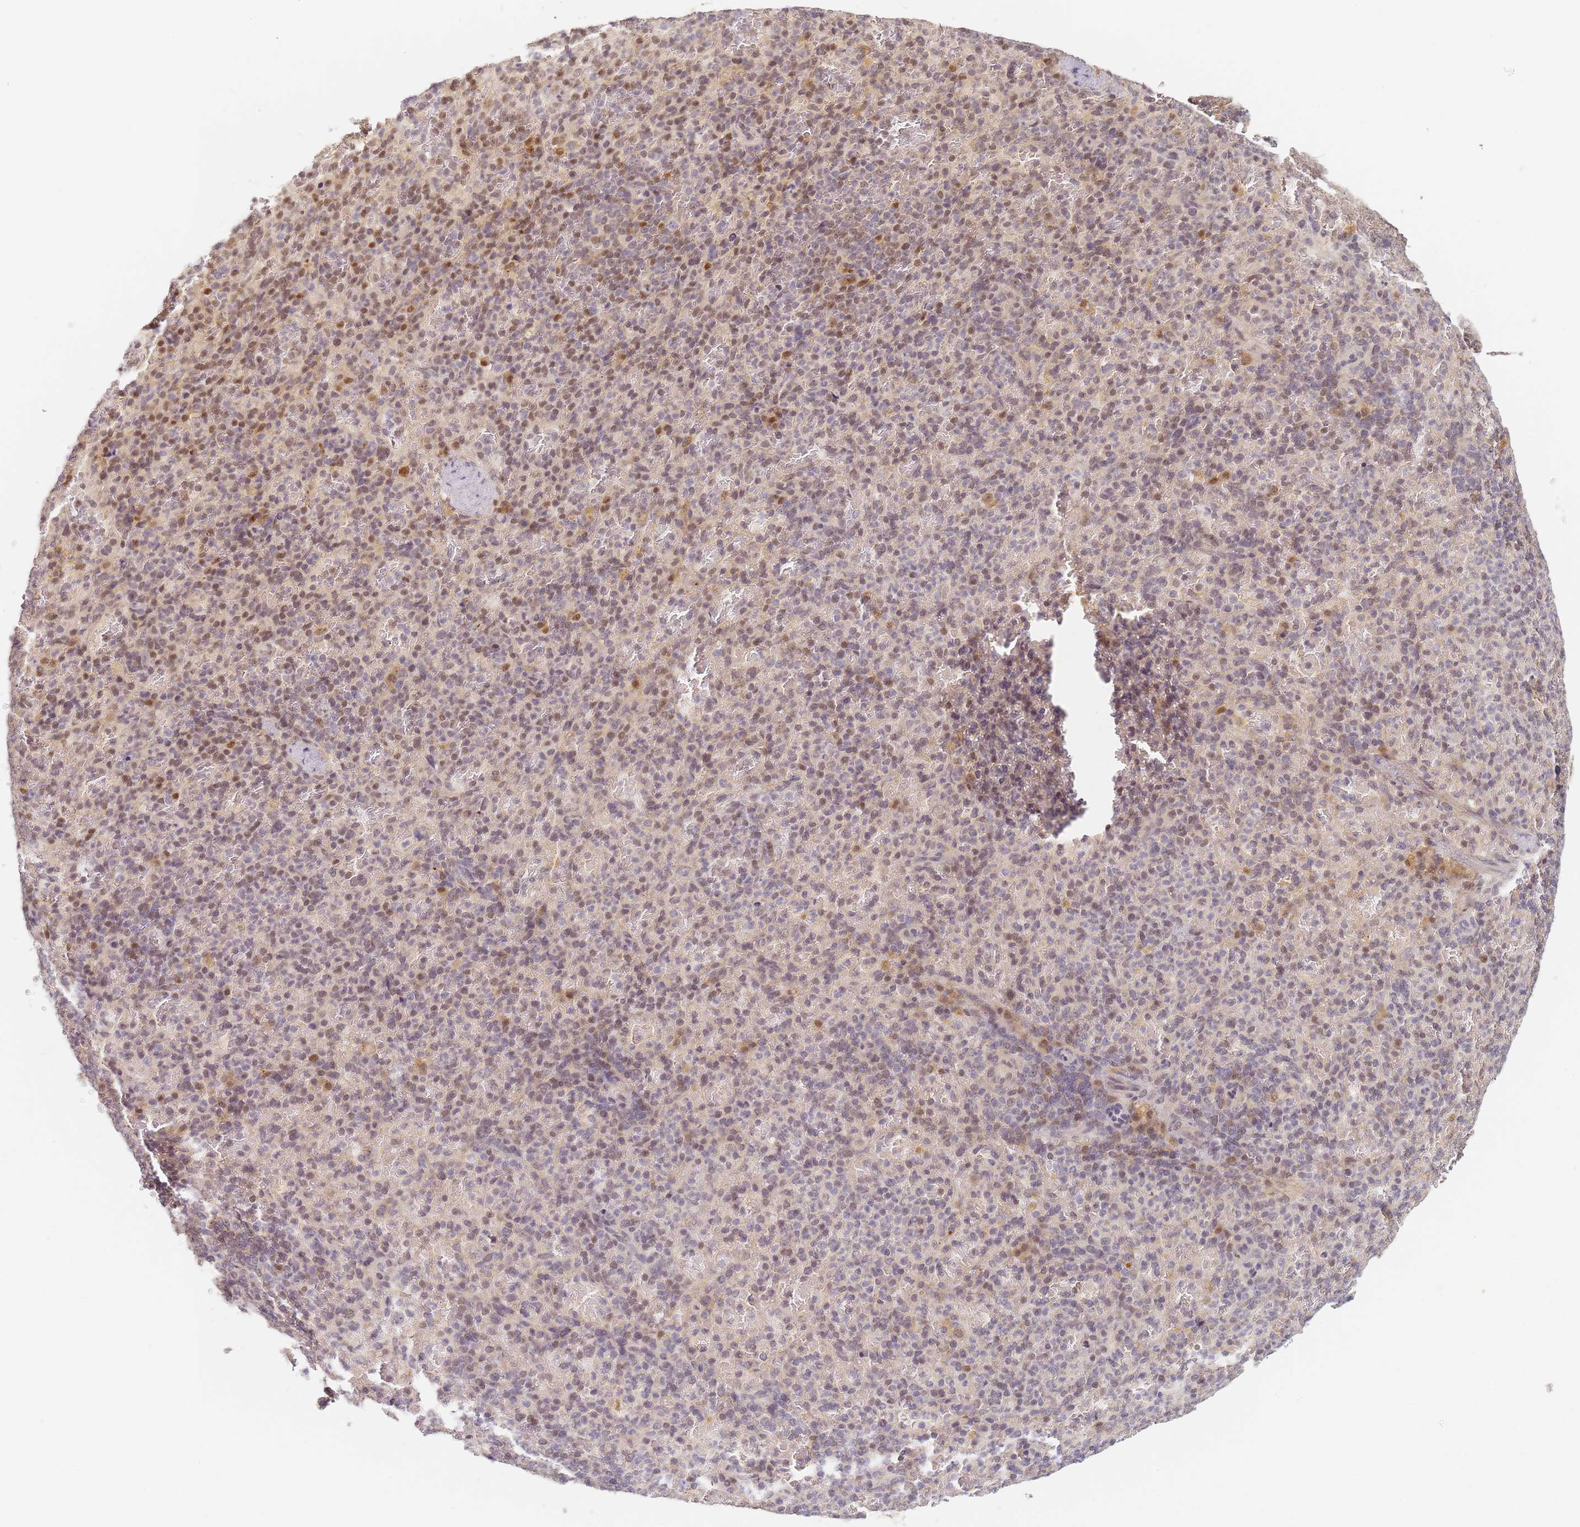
{"staining": {"intensity": "weak", "quantity": "25%-75%", "location": "nuclear"}, "tissue": "spleen", "cell_type": "Cells in red pulp", "image_type": "normal", "snomed": [{"axis": "morphology", "description": "Normal tissue, NOS"}, {"axis": "topography", "description": "Spleen"}], "caption": "Spleen stained with a brown dye displays weak nuclear positive positivity in about 25%-75% of cells in red pulp.", "gene": "HMCES", "patient": {"sex": "female", "age": 74}}